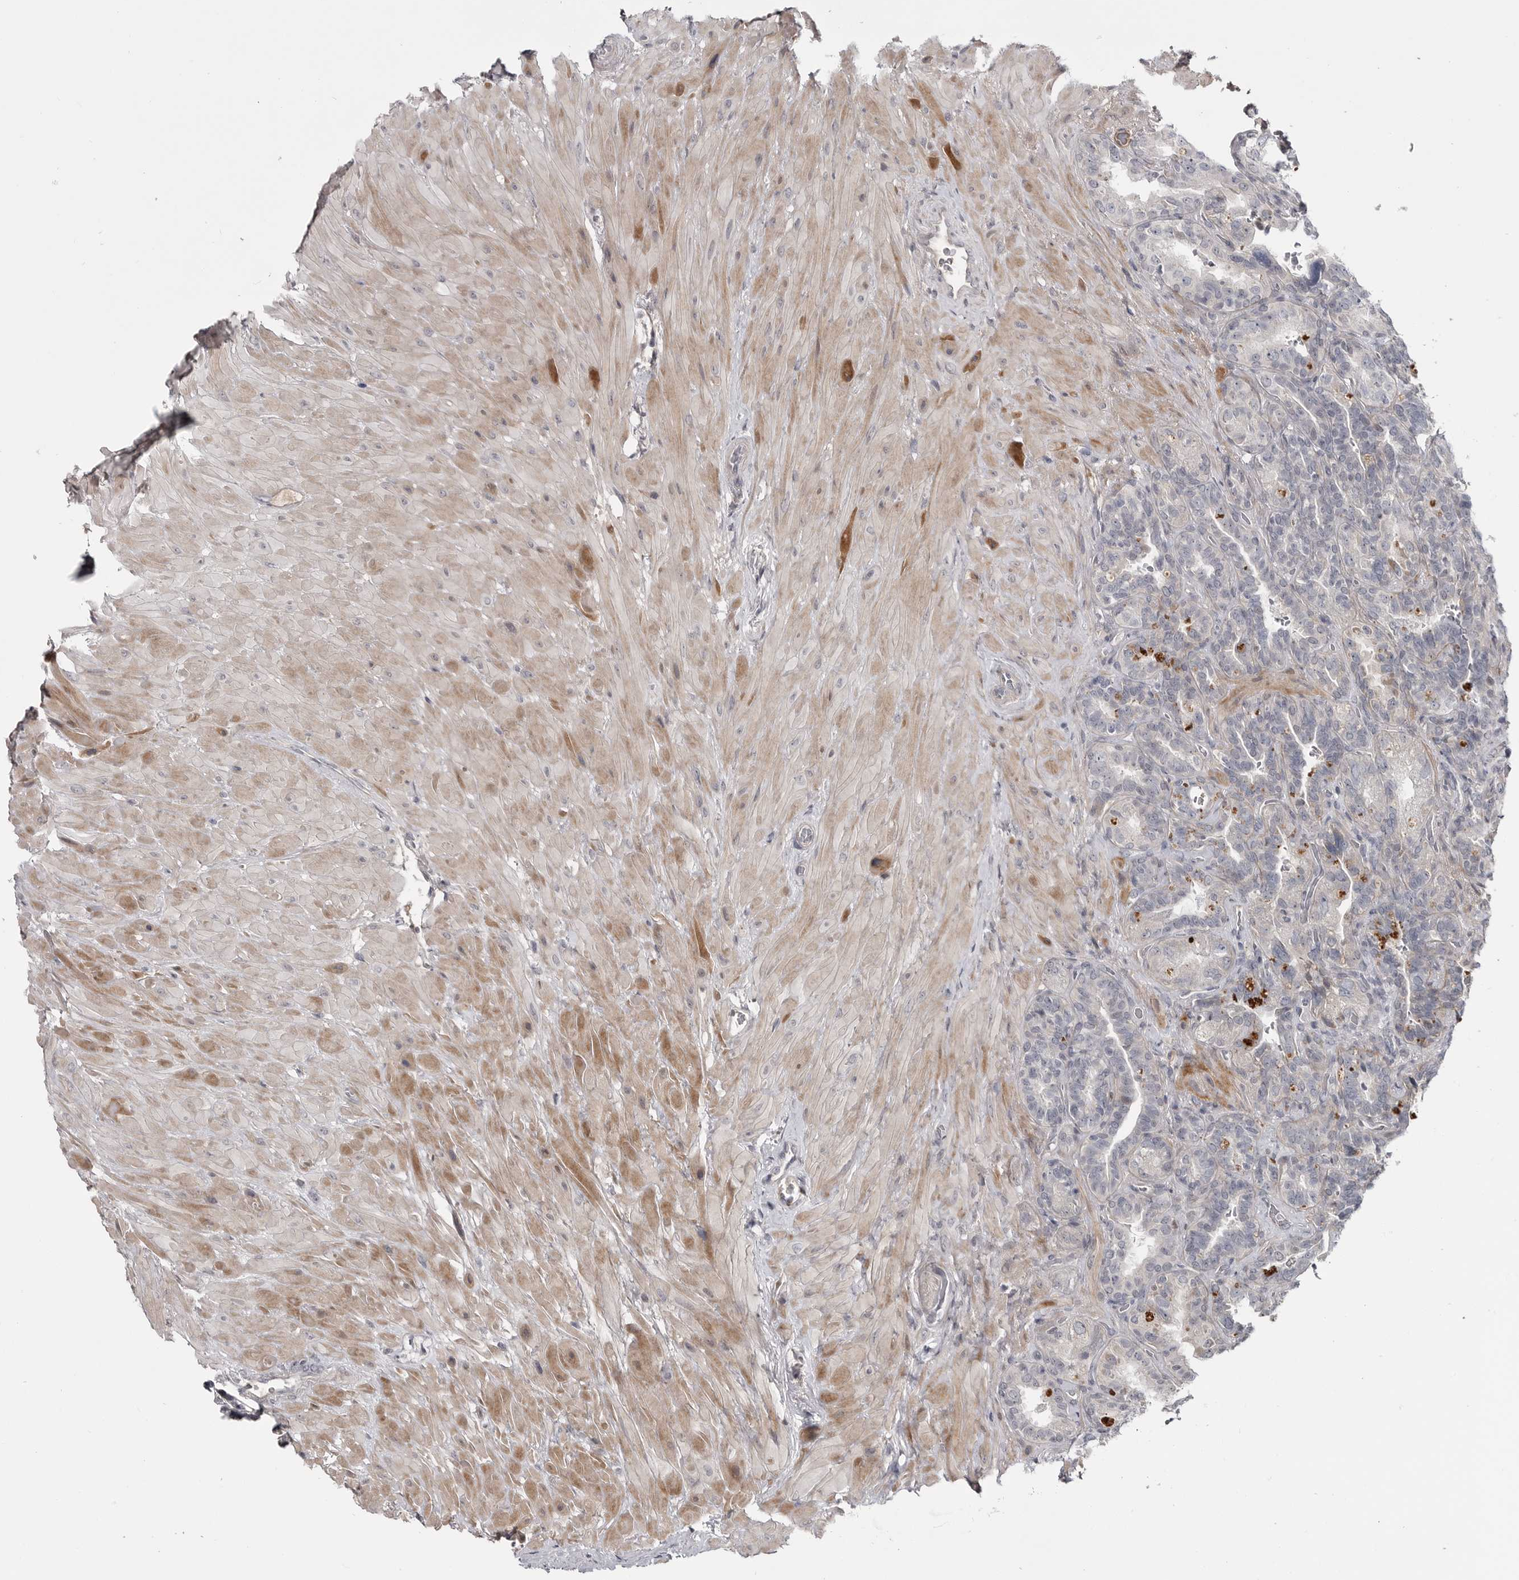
{"staining": {"intensity": "negative", "quantity": "none", "location": "none"}, "tissue": "seminal vesicle", "cell_type": "Glandular cells", "image_type": "normal", "snomed": [{"axis": "morphology", "description": "Normal tissue, NOS"}, {"axis": "topography", "description": "Prostate"}, {"axis": "topography", "description": "Seminal veicle"}], "caption": "Benign seminal vesicle was stained to show a protein in brown. There is no significant staining in glandular cells.", "gene": "ZNF277", "patient": {"sex": "male", "age": 67}}